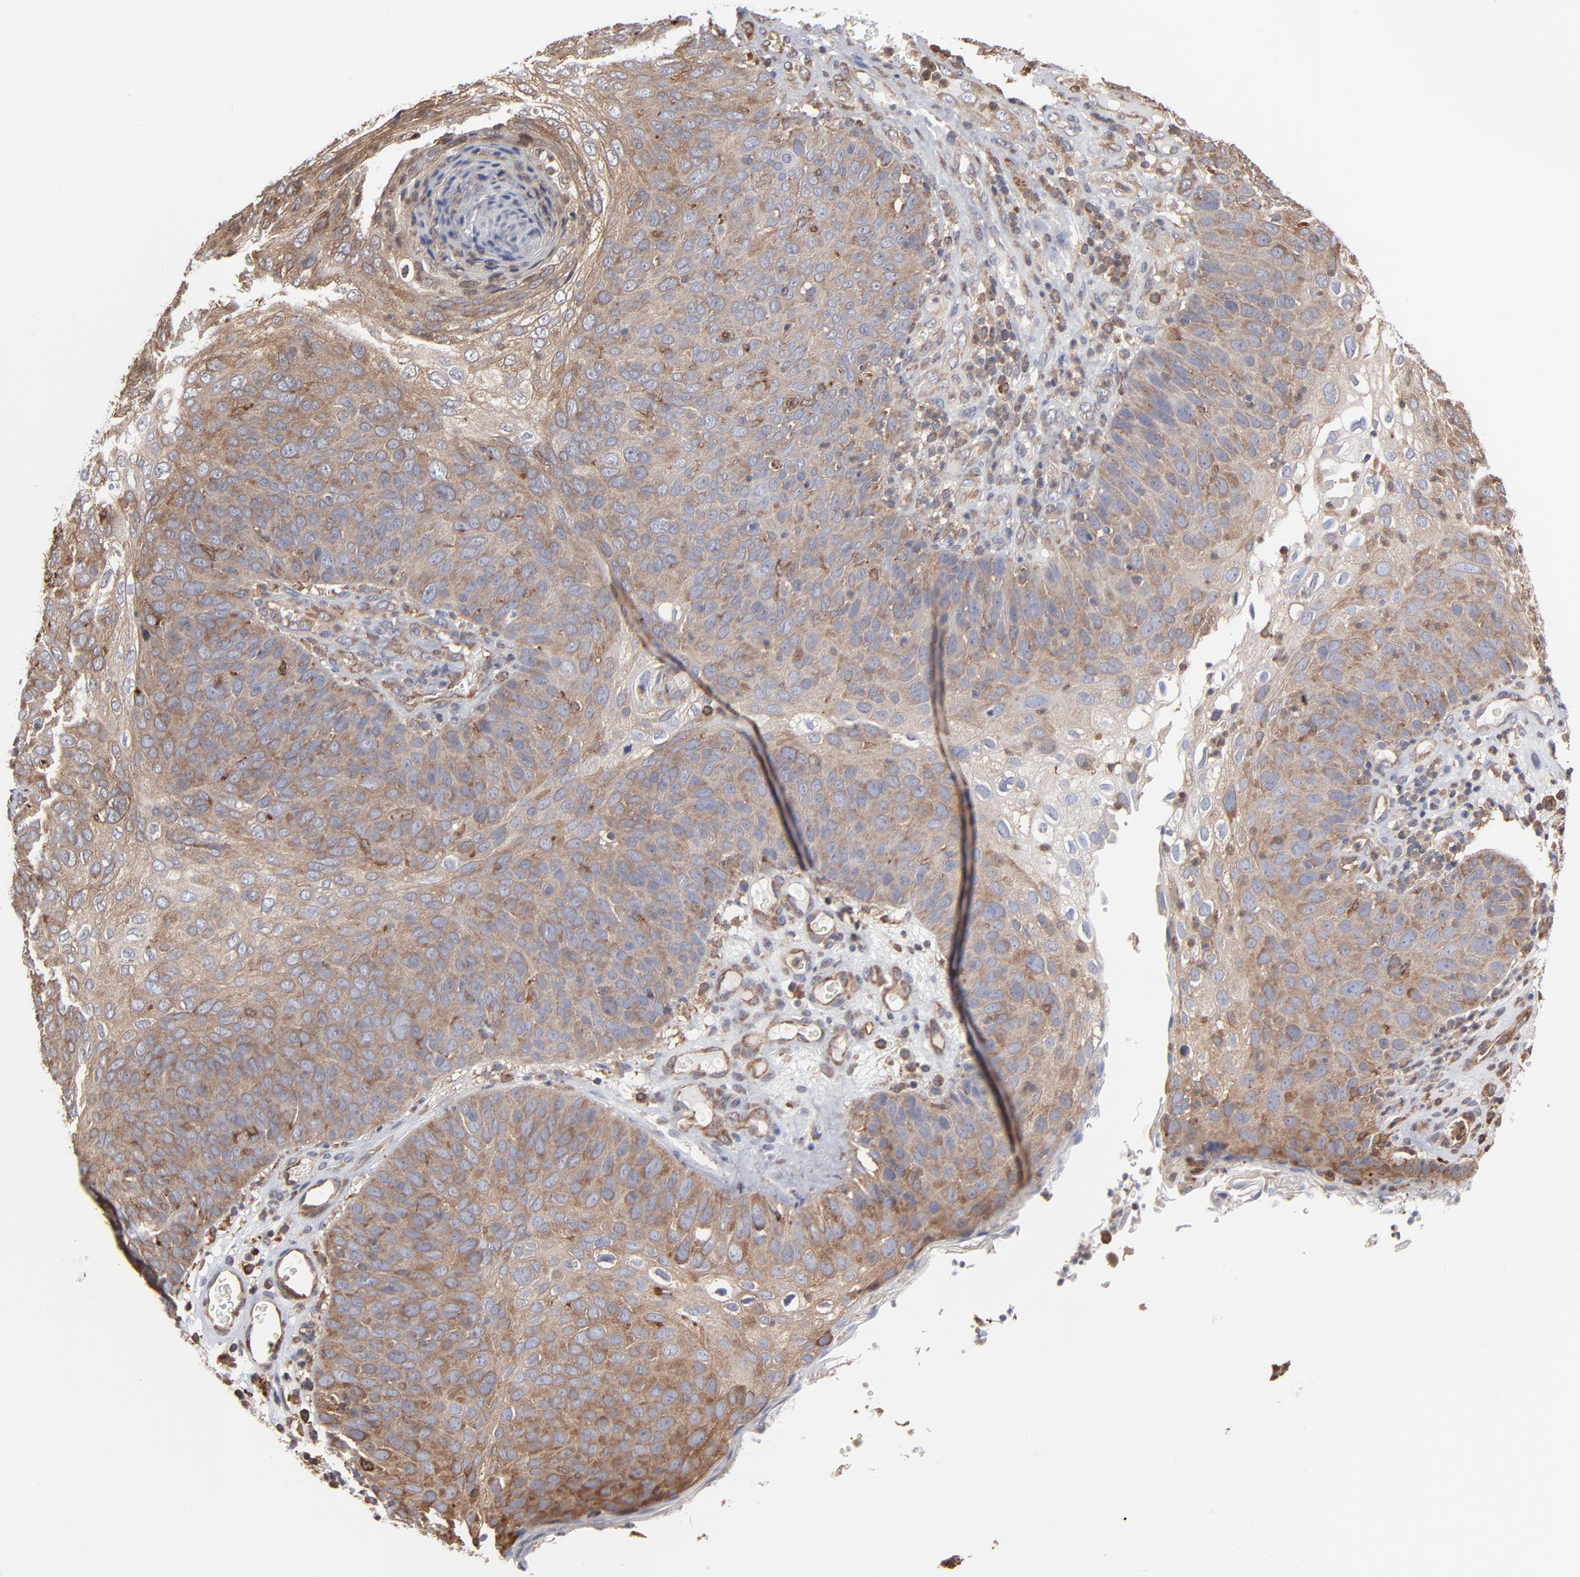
{"staining": {"intensity": "moderate", "quantity": ">75%", "location": "cytoplasmic/membranous"}, "tissue": "skin cancer", "cell_type": "Tumor cells", "image_type": "cancer", "snomed": [{"axis": "morphology", "description": "Squamous cell carcinoma, NOS"}, {"axis": "topography", "description": "Skin"}], "caption": "Immunohistochemical staining of human squamous cell carcinoma (skin) demonstrates moderate cytoplasmic/membranous protein expression in about >75% of tumor cells.", "gene": "MAP2K1", "patient": {"sex": "male", "age": 87}}